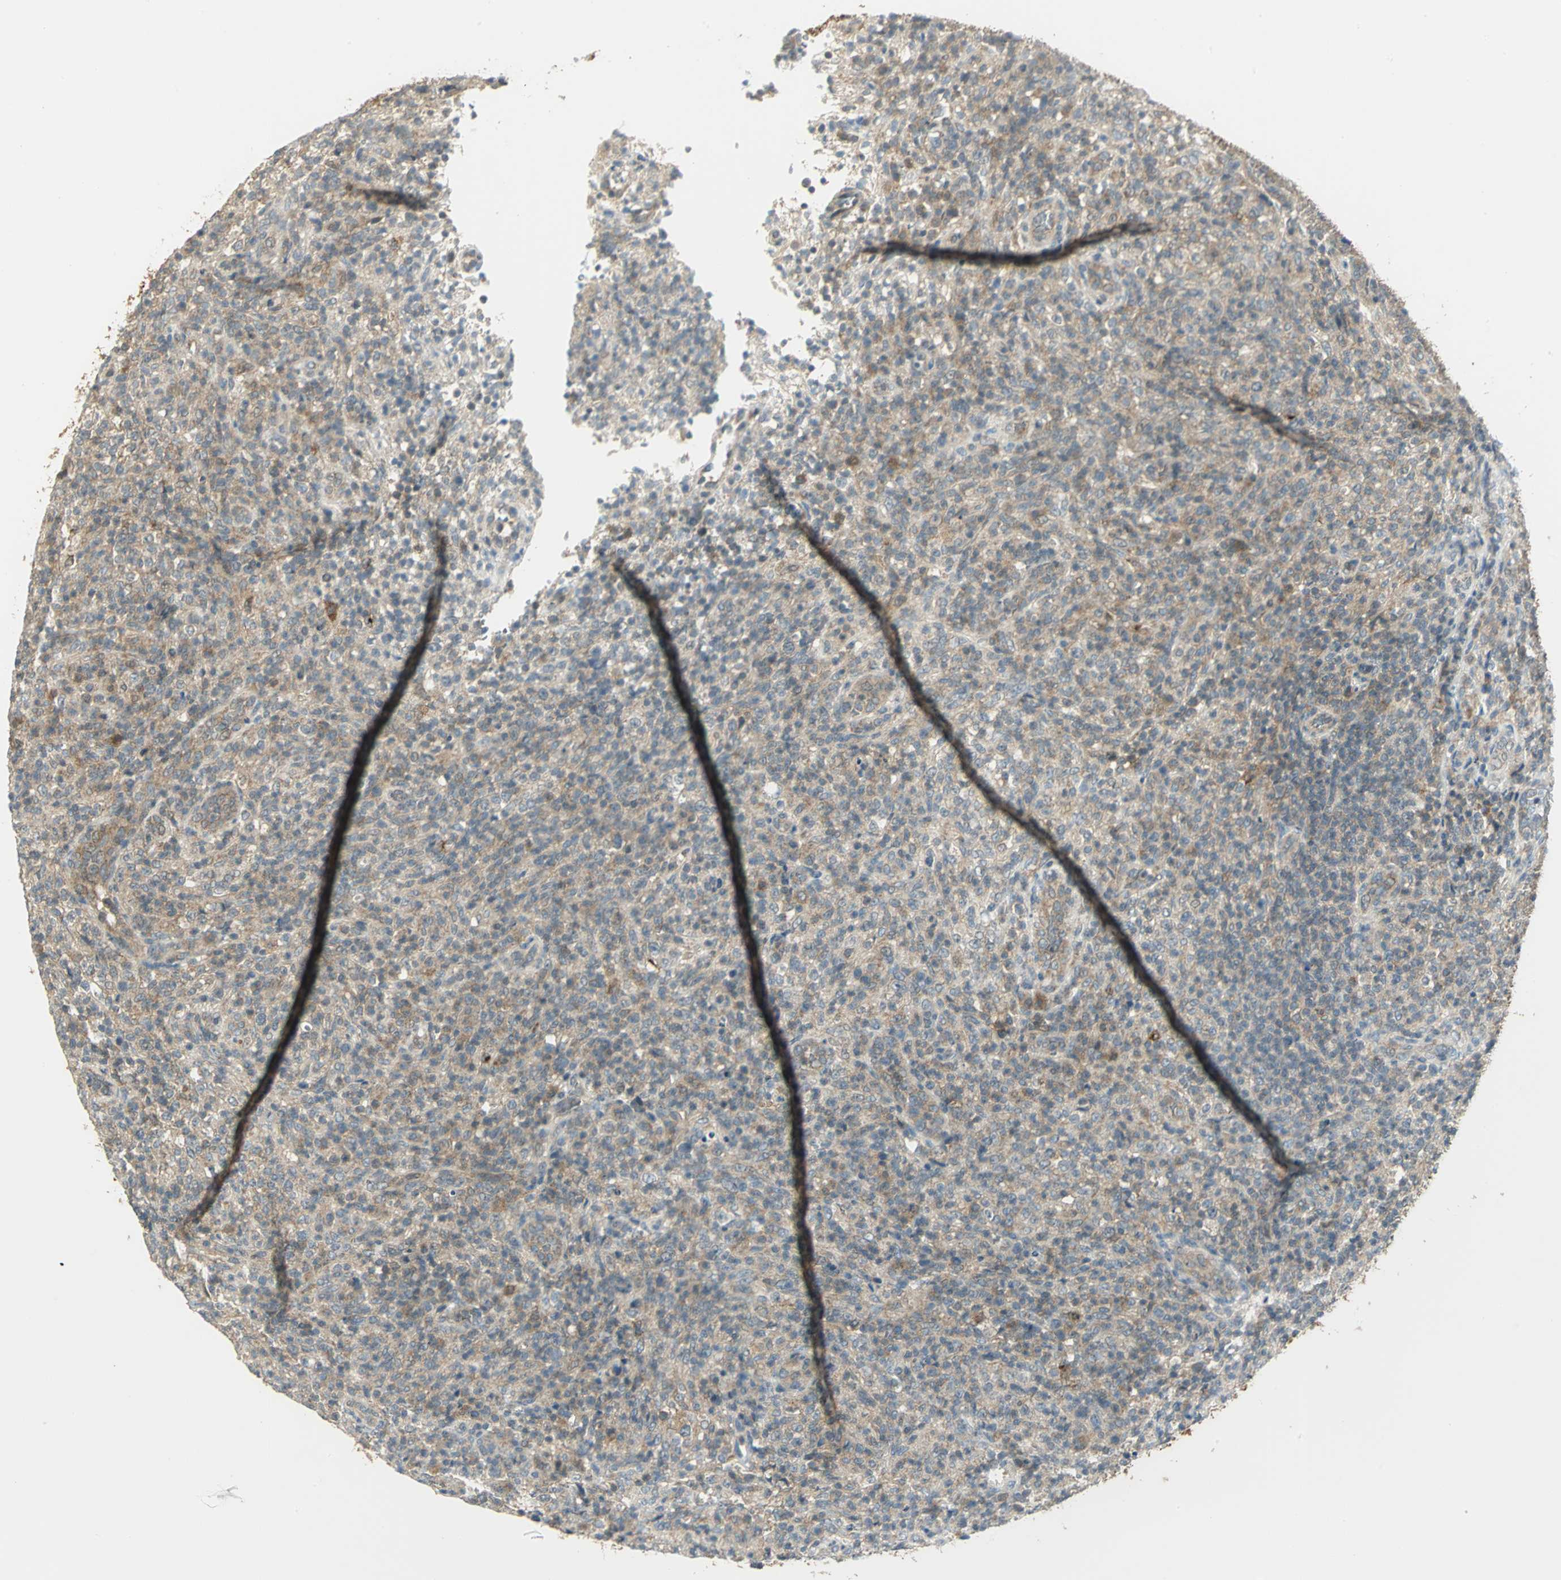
{"staining": {"intensity": "weak", "quantity": ">75%", "location": "cytoplasmic/membranous"}, "tissue": "lymphoma", "cell_type": "Tumor cells", "image_type": "cancer", "snomed": [{"axis": "morphology", "description": "Malignant lymphoma, non-Hodgkin's type, High grade"}, {"axis": "topography", "description": "Lymph node"}], "caption": "Malignant lymphoma, non-Hodgkin's type (high-grade) stained with a brown dye shows weak cytoplasmic/membranous positive expression in about >75% of tumor cells.", "gene": "MAPK8IP3", "patient": {"sex": "female", "age": 76}}